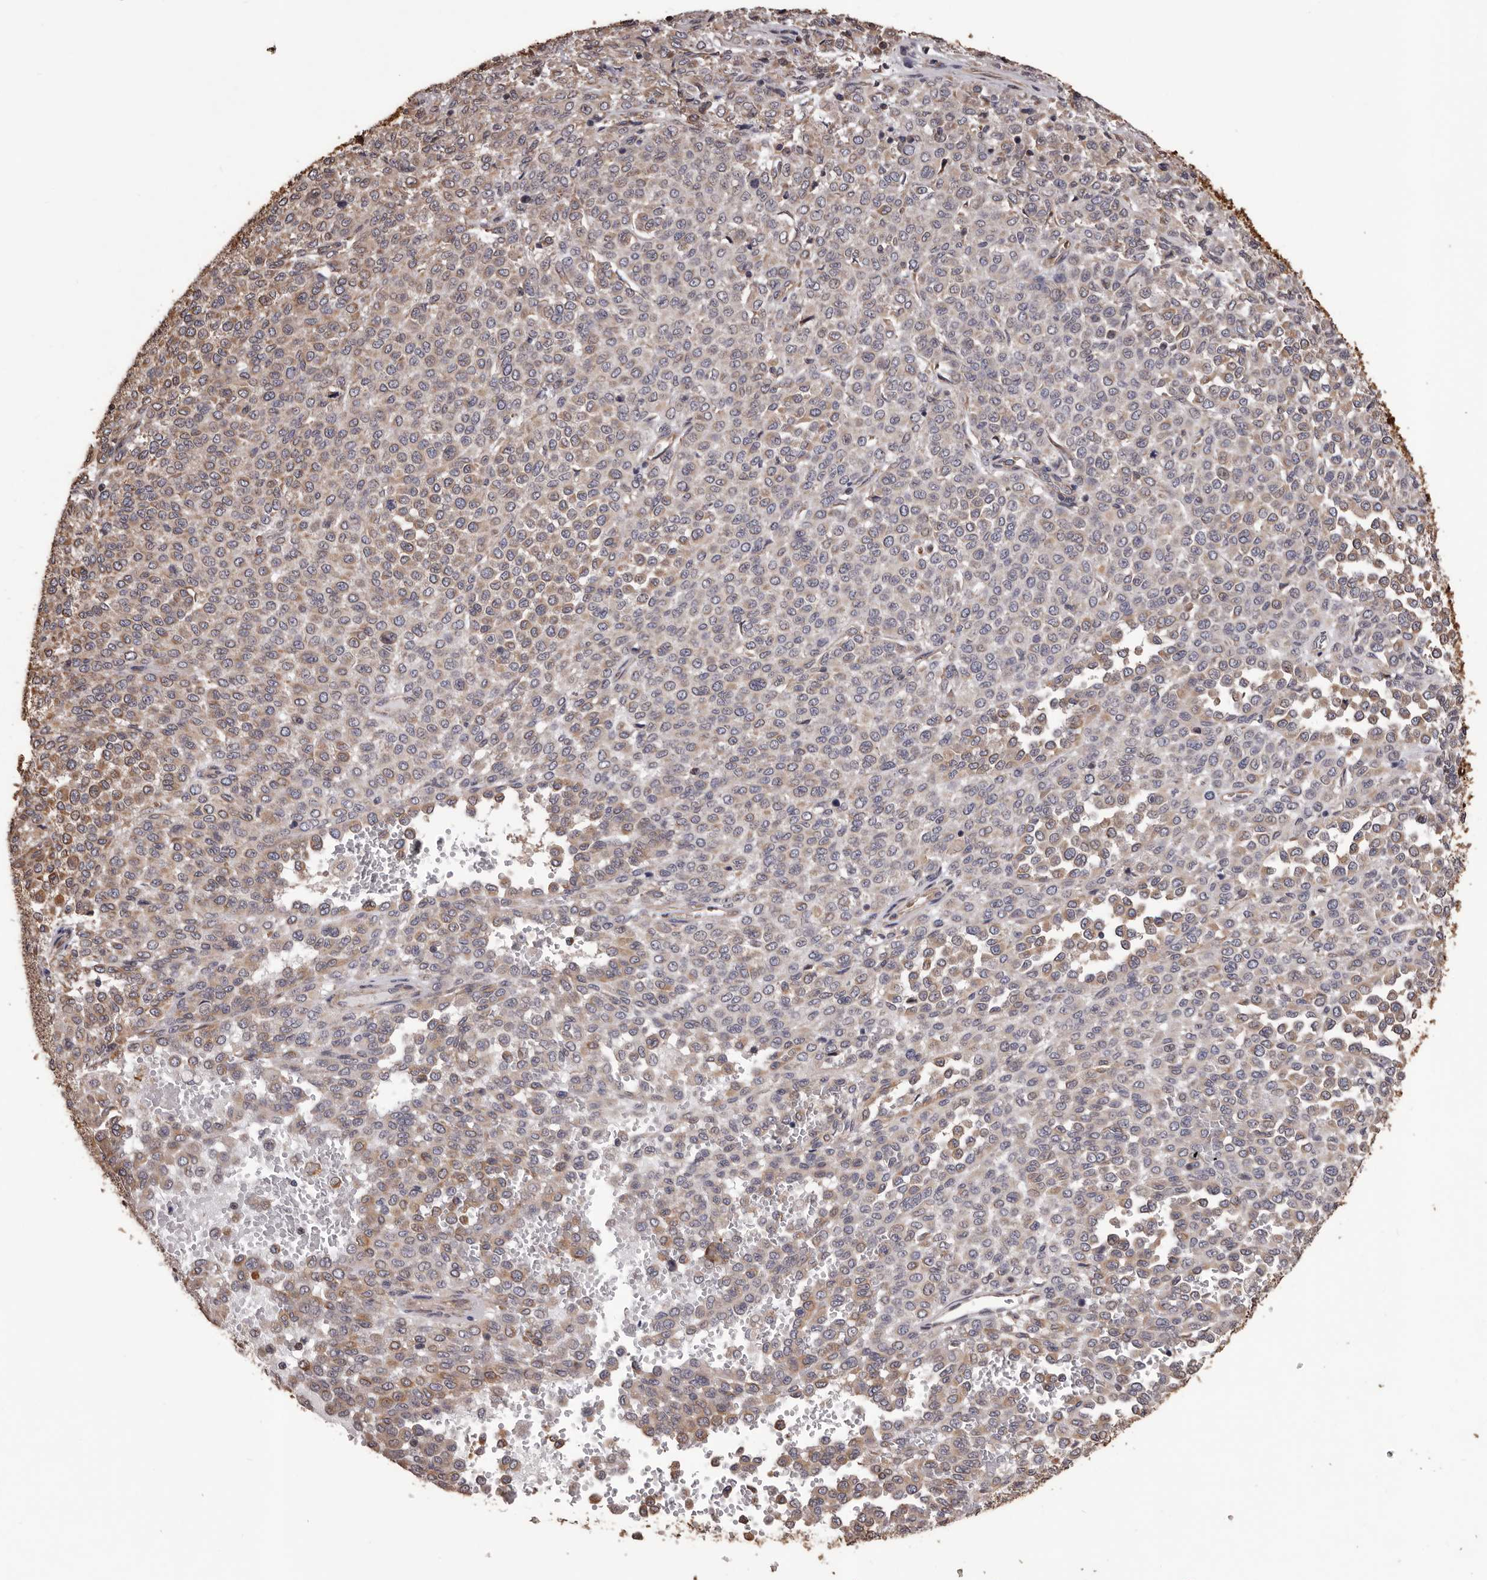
{"staining": {"intensity": "moderate", "quantity": ">75%", "location": "cytoplasmic/membranous"}, "tissue": "melanoma", "cell_type": "Tumor cells", "image_type": "cancer", "snomed": [{"axis": "morphology", "description": "Malignant melanoma, Metastatic site"}, {"axis": "topography", "description": "Pancreas"}], "caption": "Protein staining by immunohistochemistry demonstrates moderate cytoplasmic/membranous staining in approximately >75% of tumor cells in malignant melanoma (metastatic site).", "gene": "CEP104", "patient": {"sex": "female", "age": 30}}